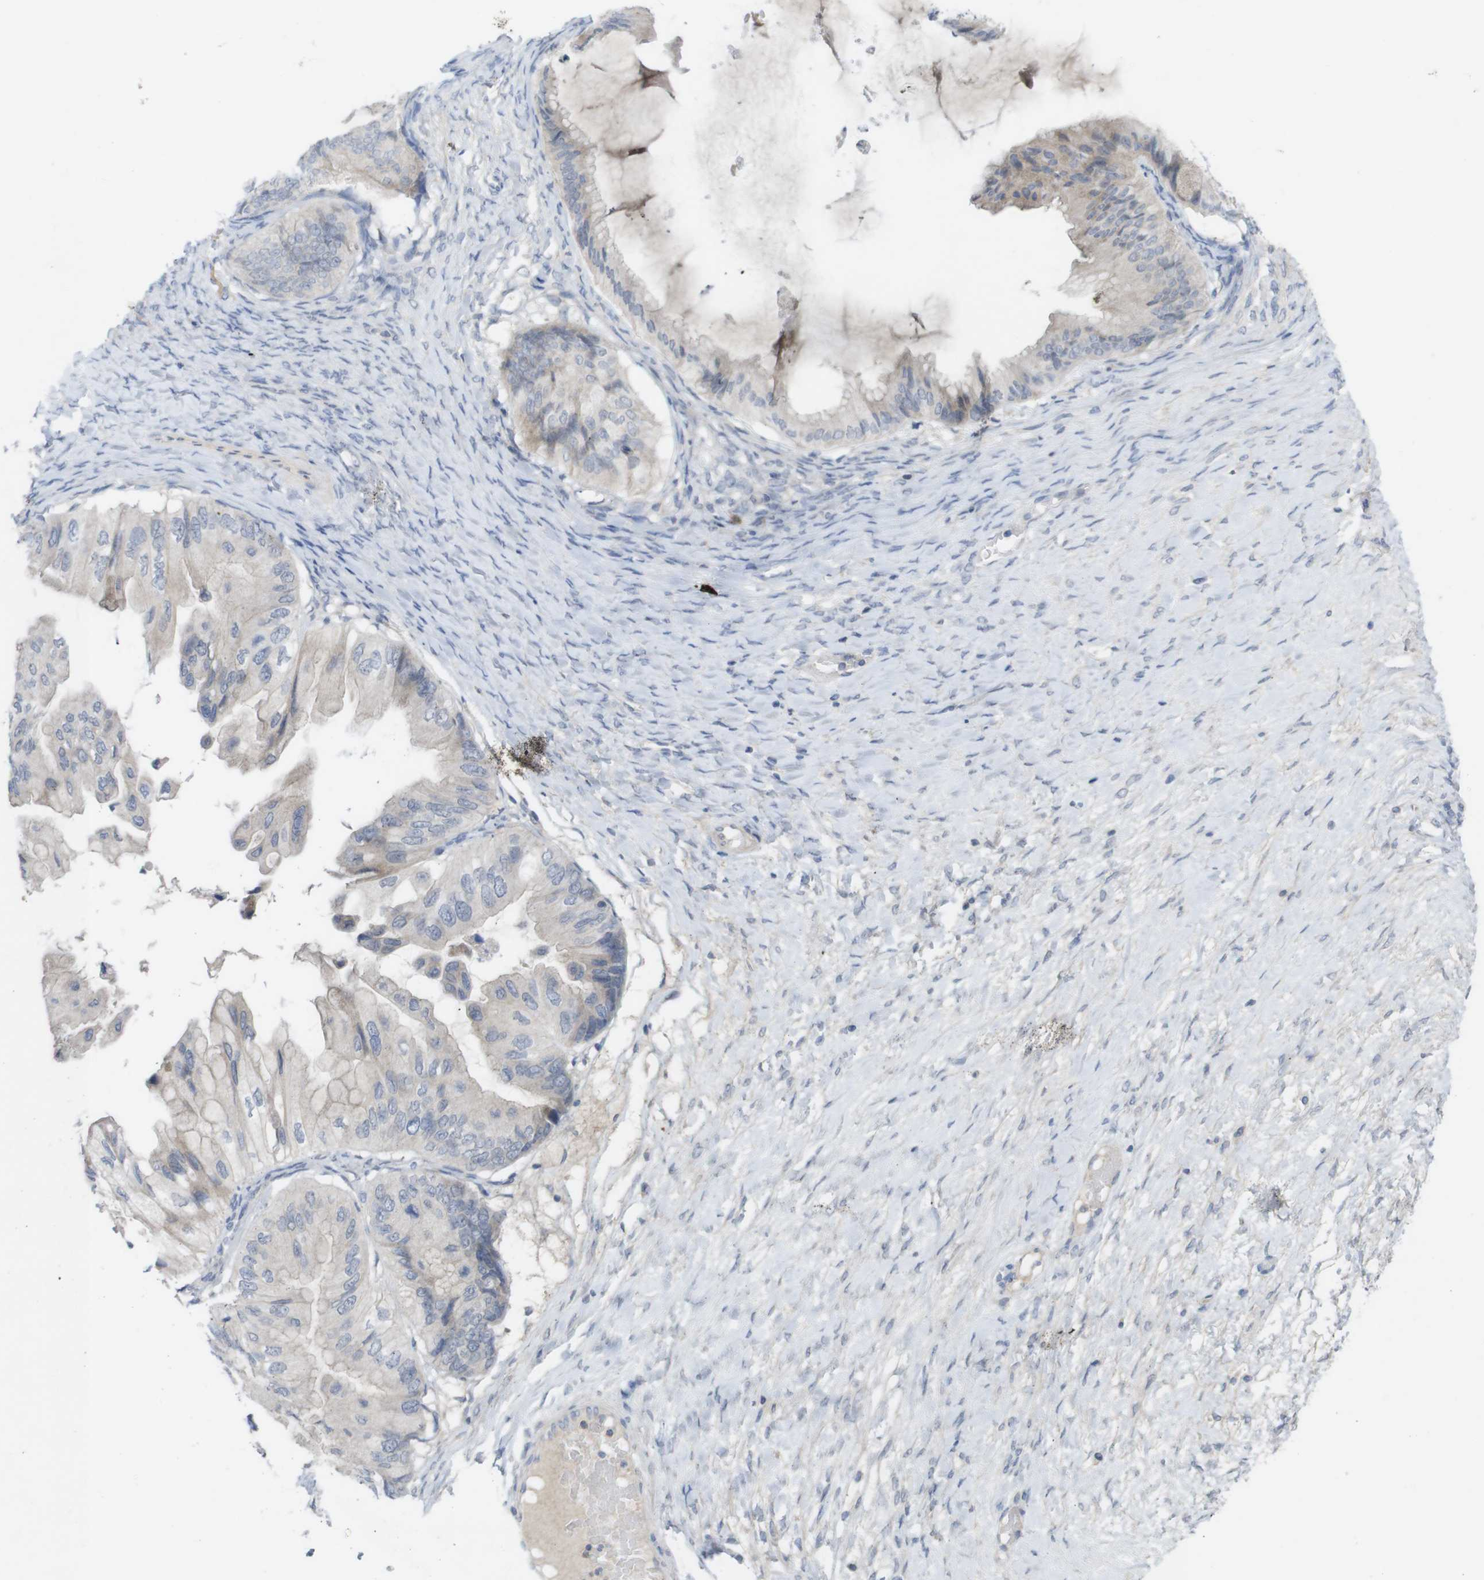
{"staining": {"intensity": "weak", "quantity": "25%-75%", "location": "cytoplasmic/membranous"}, "tissue": "ovarian cancer", "cell_type": "Tumor cells", "image_type": "cancer", "snomed": [{"axis": "morphology", "description": "Cystadenocarcinoma, mucinous, NOS"}, {"axis": "topography", "description": "Ovary"}], "caption": "Immunohistochemistry of mucinous cystadenocarcinoma (ovarian) displays low levels of weak cytoplasmic/membranous positivity in approximately 25%-75% of tumor cells. (DAB IHC with brightfield microscopy, high magnification).", "gene": "SLAMF7", "patient": {"sex": "female", "age": 61}}